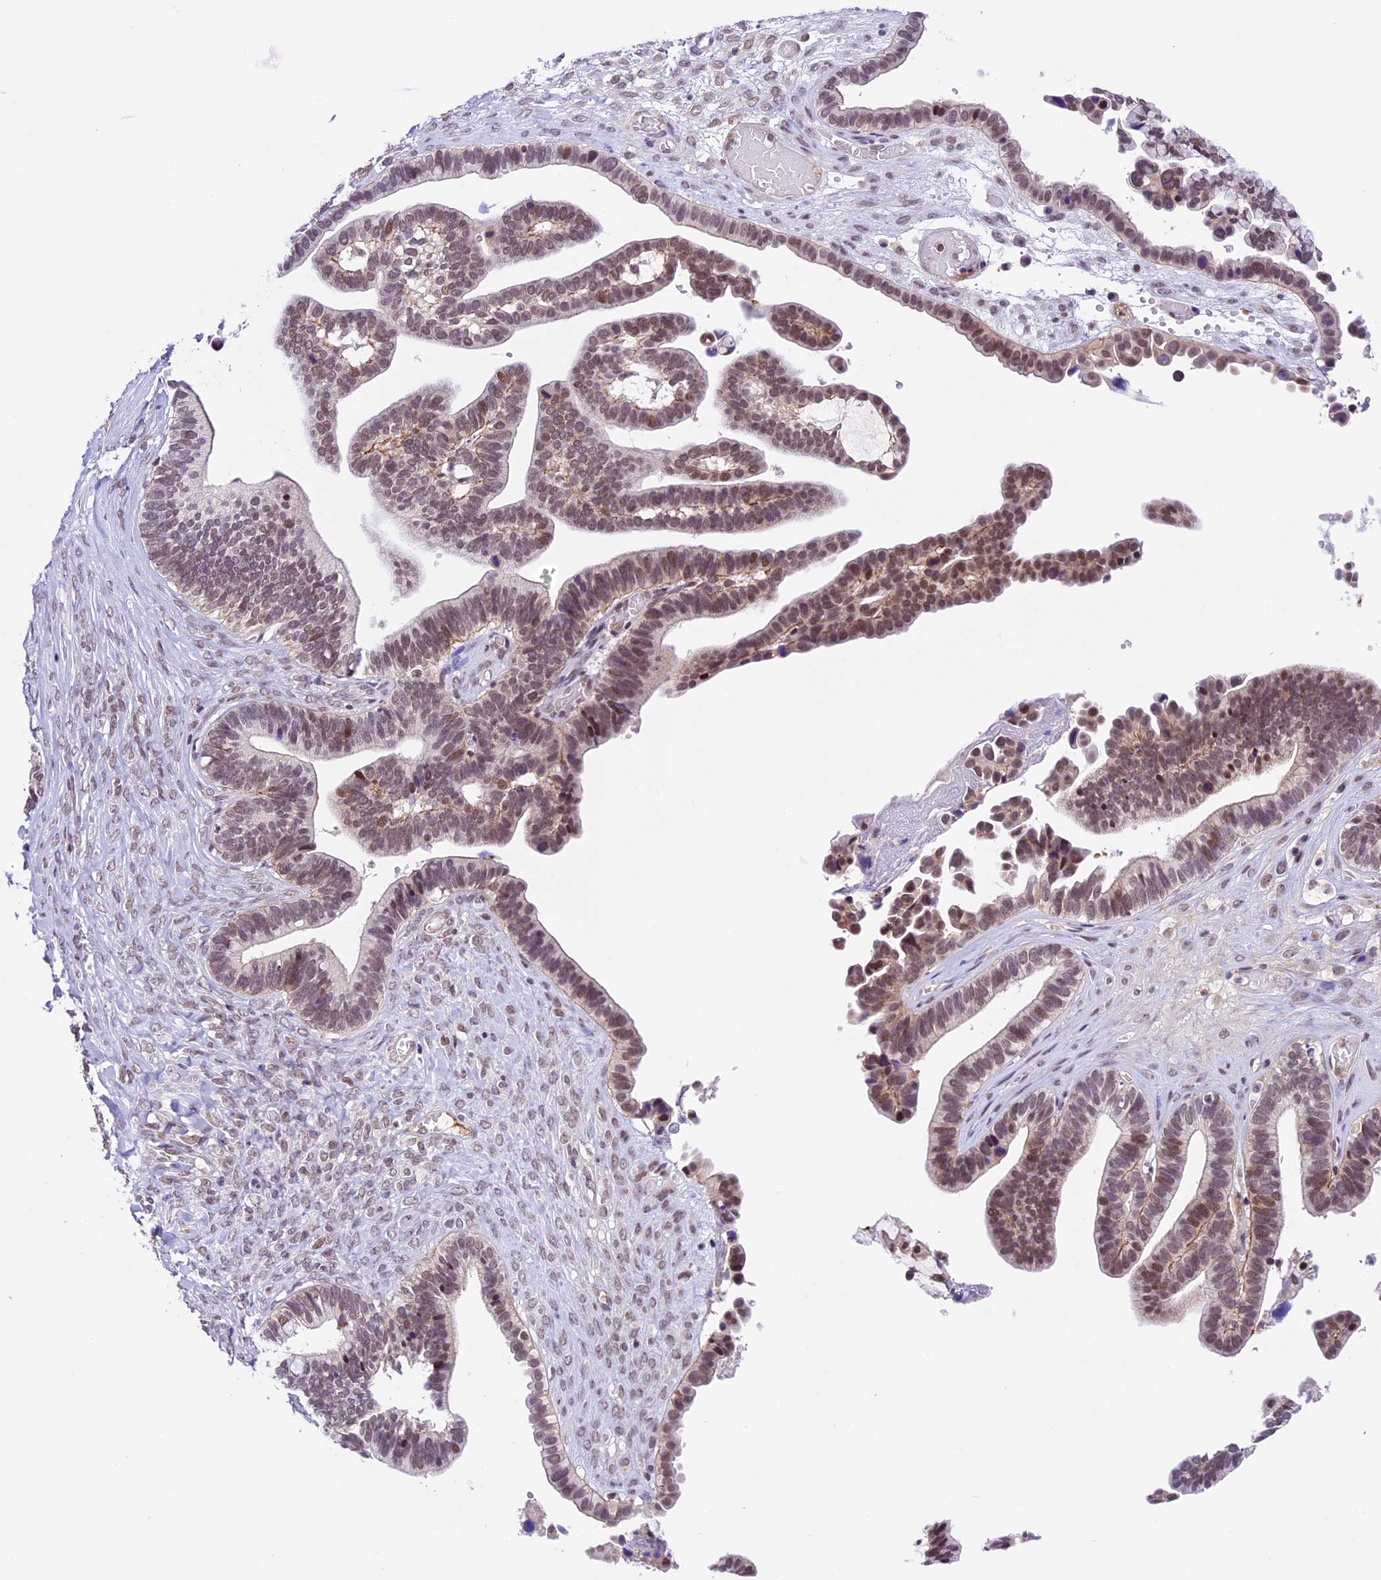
{"staining": {"intensity": "moderate", "quantity": "25%-75%", "location": "nuclear"}, "tissue": "ovarian cancer", "cell_type": "Tumor cells", "image_type": "cancer", "snomed": [{"axis": "morphology", "description": "Cystadenocarcinoma, serous, NOS"}, {"axis": "topography", "description": "Ovary"}], "caption": "A histopathology image of ovarian serous cystadenocarcinoma stained for a protein shows moderate nuclear brown staining in tumor cells.", "gene": "SHKBP1", "patient": {"sex": "female", "age": 56}}